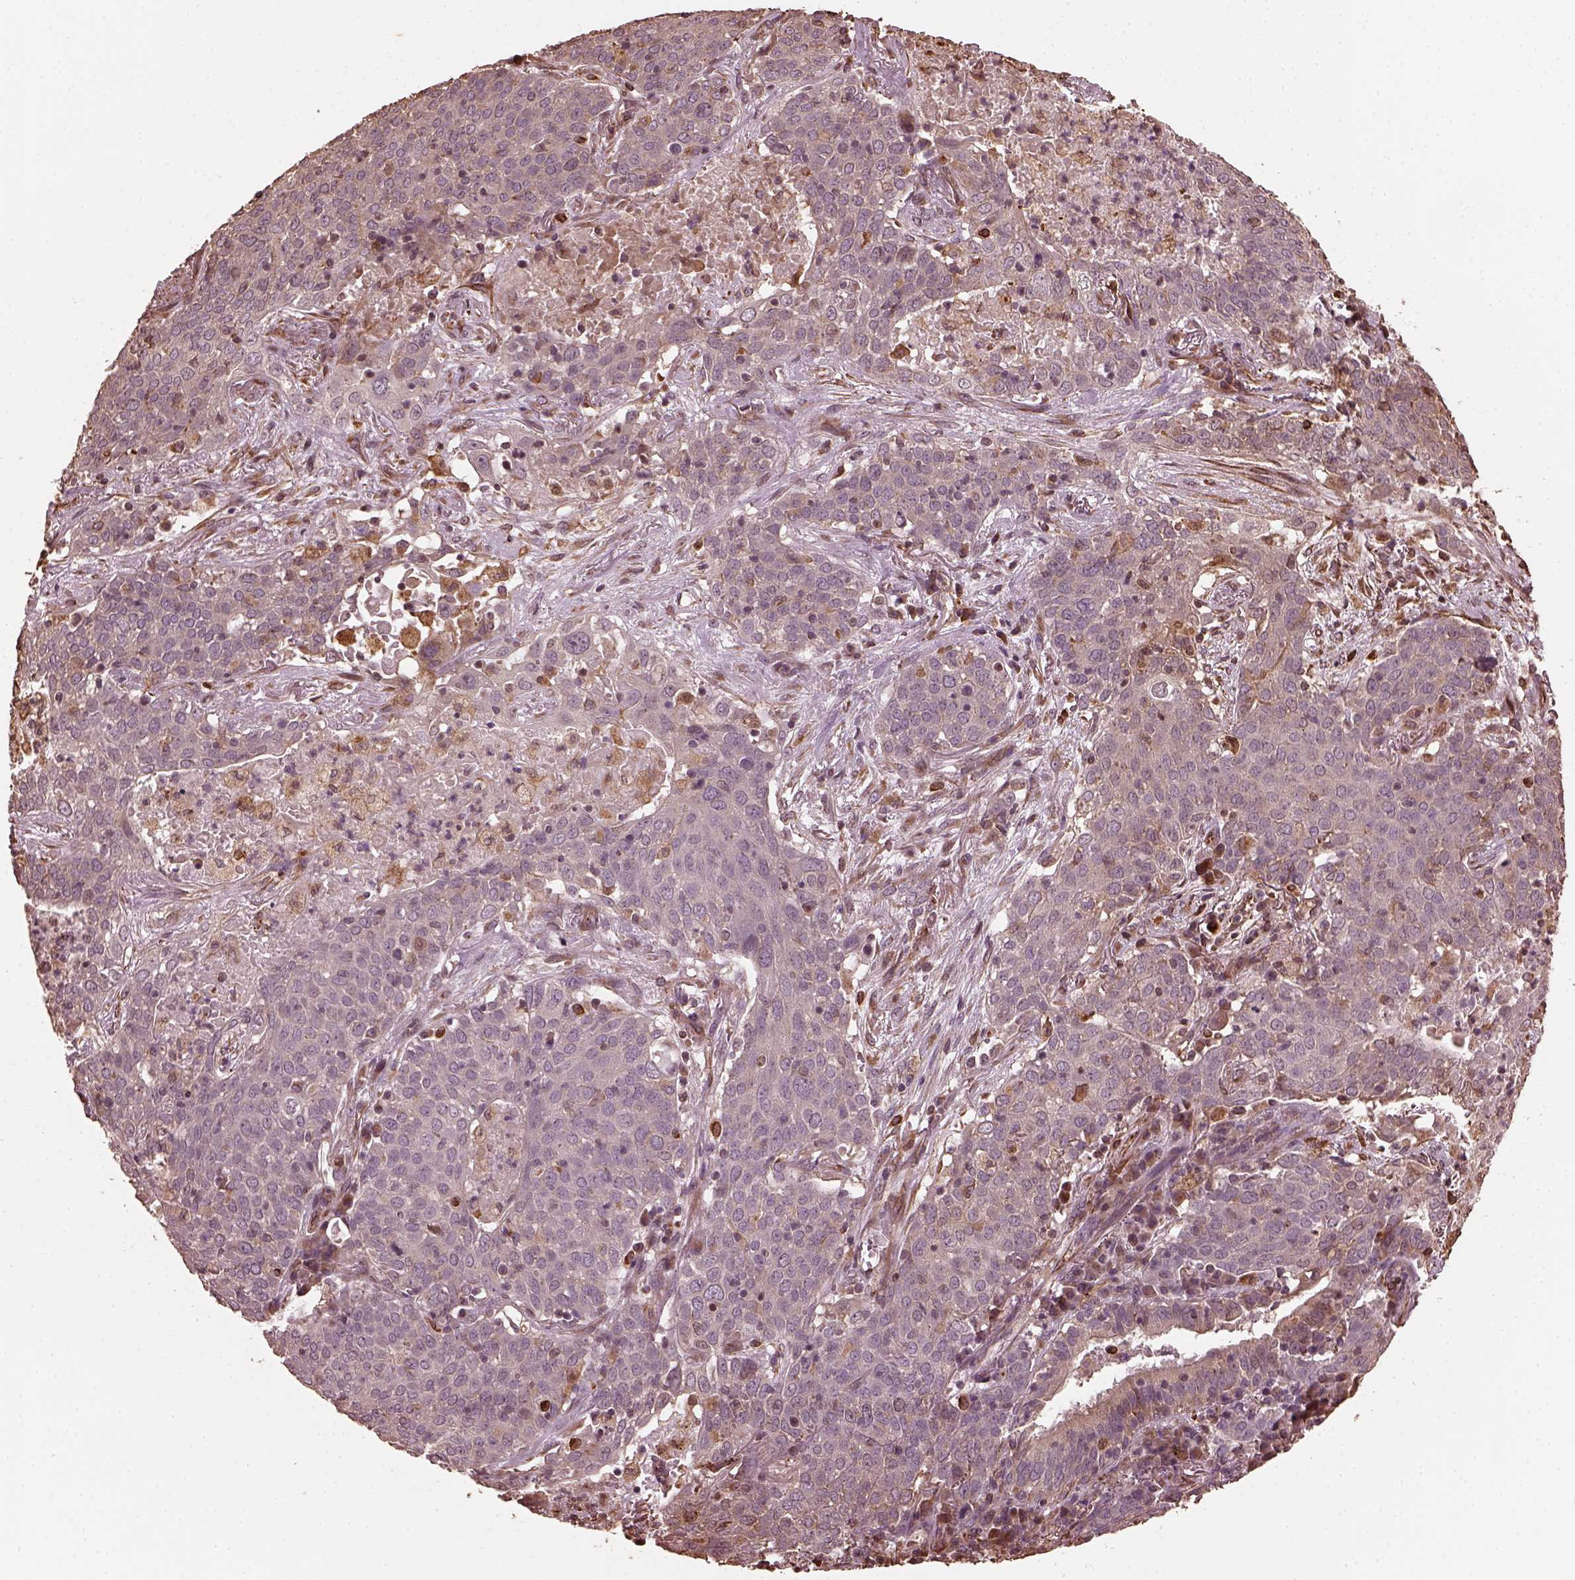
{"staining": {"intensity": "negative", "quantity": "none", "location": "none"}, "tissue": "lung cancer", "cell_type": "Tumor cells", "image_type": "cancer", "snomed": [{"axis": "morphology", "description": "Squamous cell carcinoma, NOS"}, {"axis": "topography", "description": "Lung"}], "caption": "There is no significant staining in tumor cells of lung cancer. (Immunohistochemistry, brightfield microscopy, high magnification).", "gene": "GTPBP1", "patient": {"sex": "male", "age": 82}}